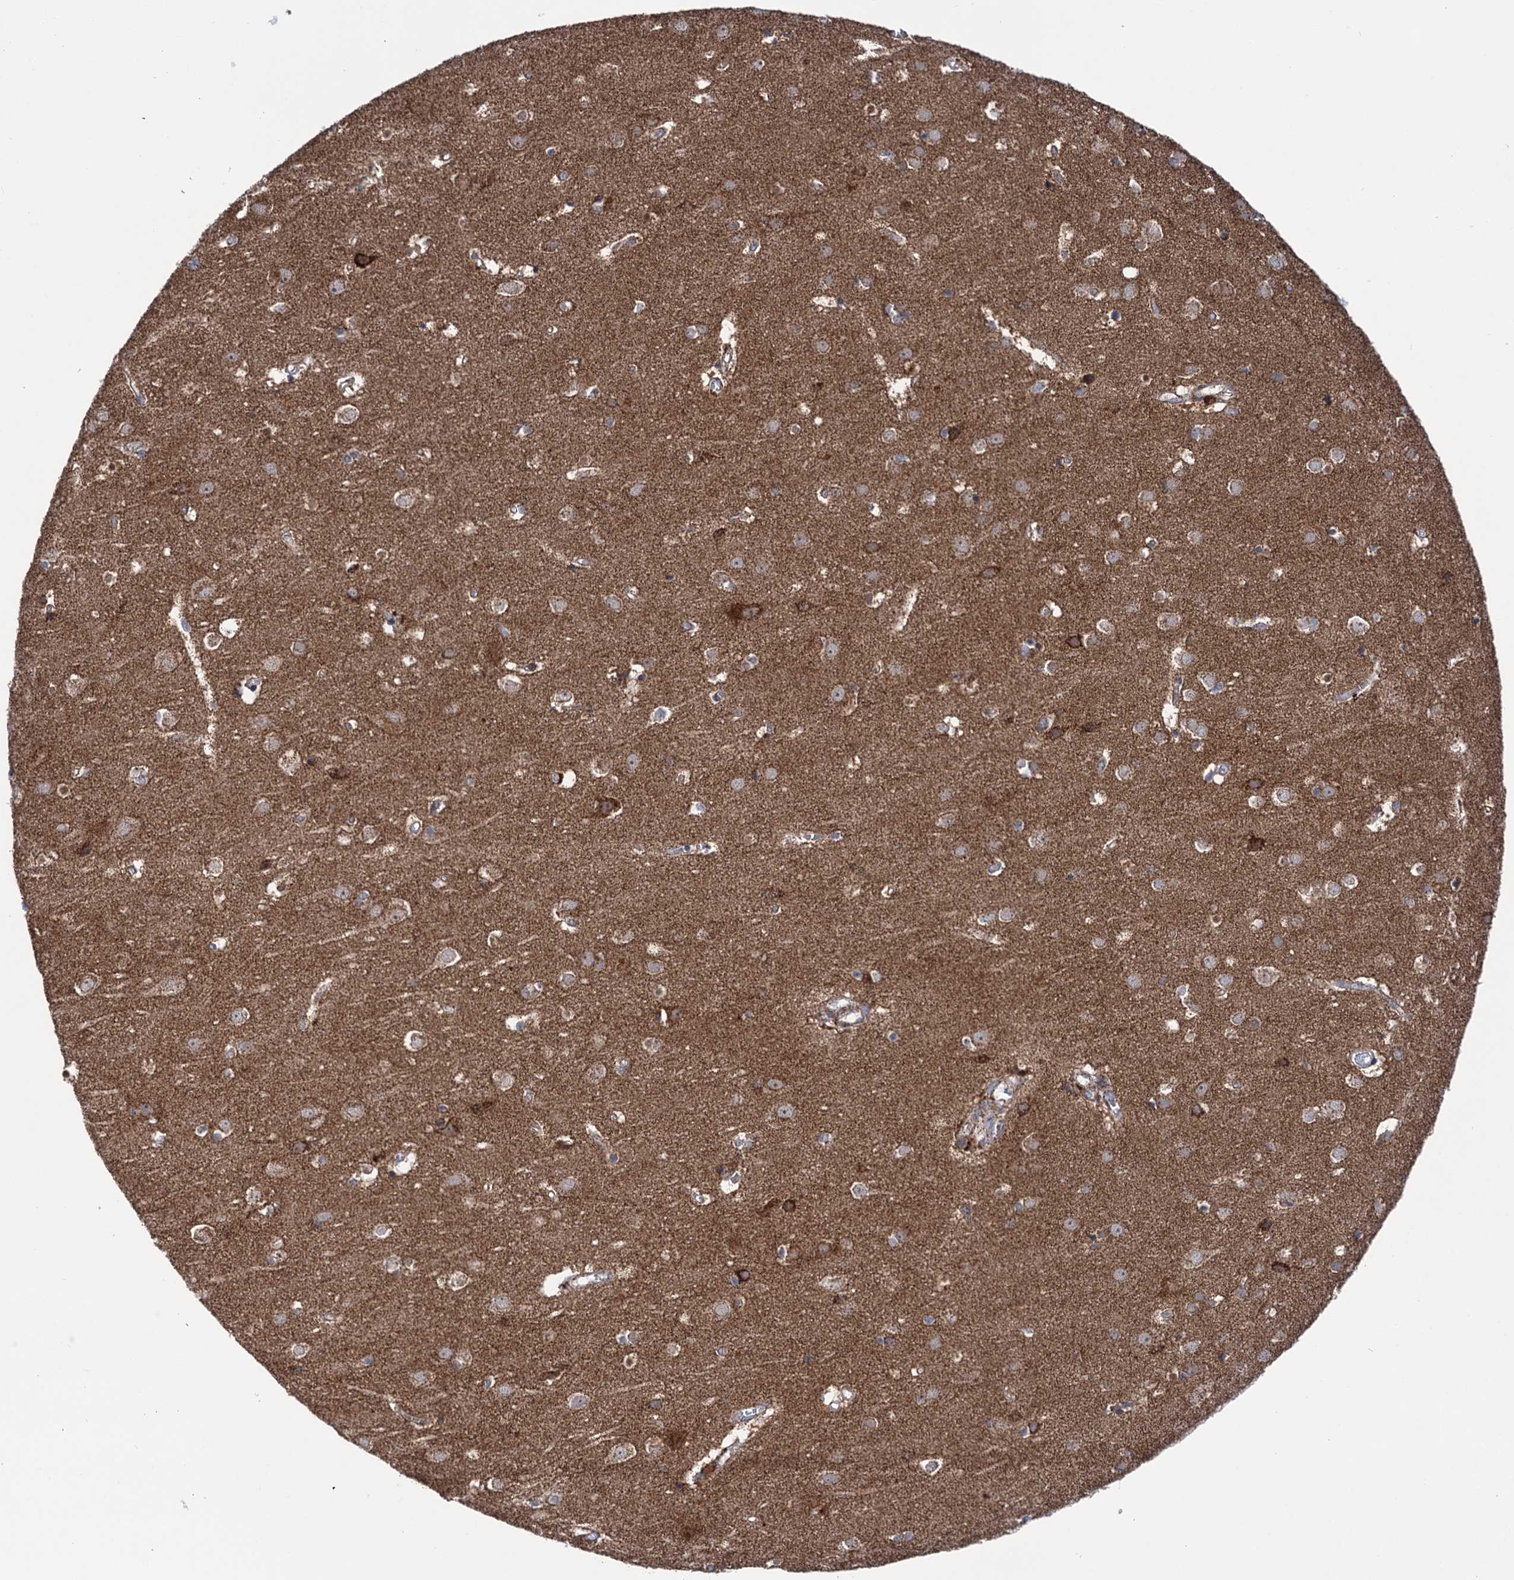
{"staining": {"intensity": "negative", "quantity": "none", "location": "none"}, "tissue": "cerebral cortex", "cell_type": "Endothelial cells", "image_type": "normal", "snomed": [{"axis": "morphology", "description": "Normal tissue, NOS"}, {"axis": "topography", "description": "Cerebral cortex"}], "caption": "DAB immunohistochemical staining of unremarkable human cerebral cortex exhibits no significant staining in endothelial cells.", "gene": "SUCLA2", "patient": {"sex": "male", "age": 54}}